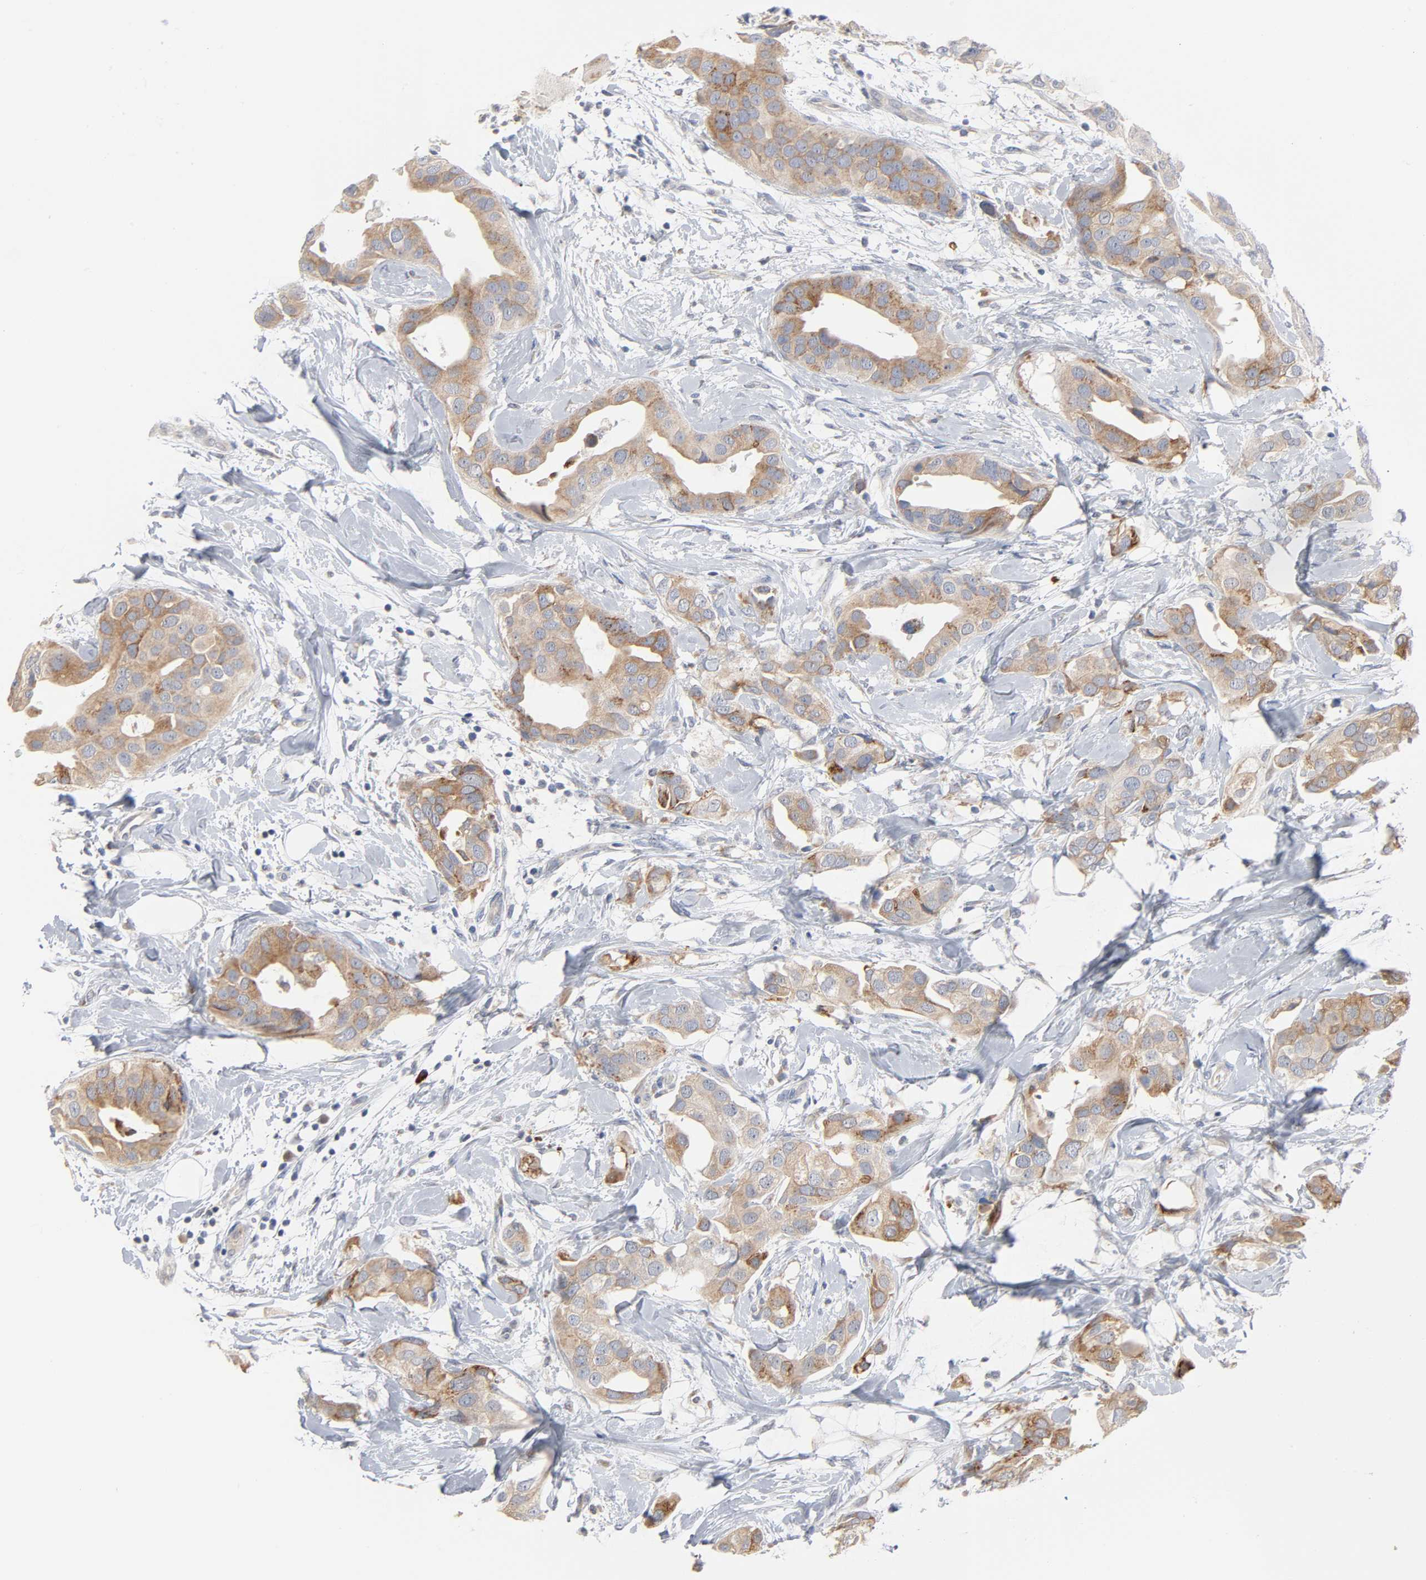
{"staining": {"intensity": "moderate", "quantity": ">75%", "location": "cytoplasmic/membranous"}, "tissue": "breast cancer", "cell_type": "Tumor cells", "image_type": "cancer", "snomed": [{"axis": "morphology", "description": "Duct carcinoma"}, {"axis": "topography", "description": "Breast"}], "caption": "Approximately >75% of tumor cells in human breast cancer (intraductal carcinoma) demonstrate moderate cytoplasmic/membranous protein staining as visualized by brown immunohistochemical staining.", "gene": "AK7", "patient": {"sex": "female", "age": 40}}